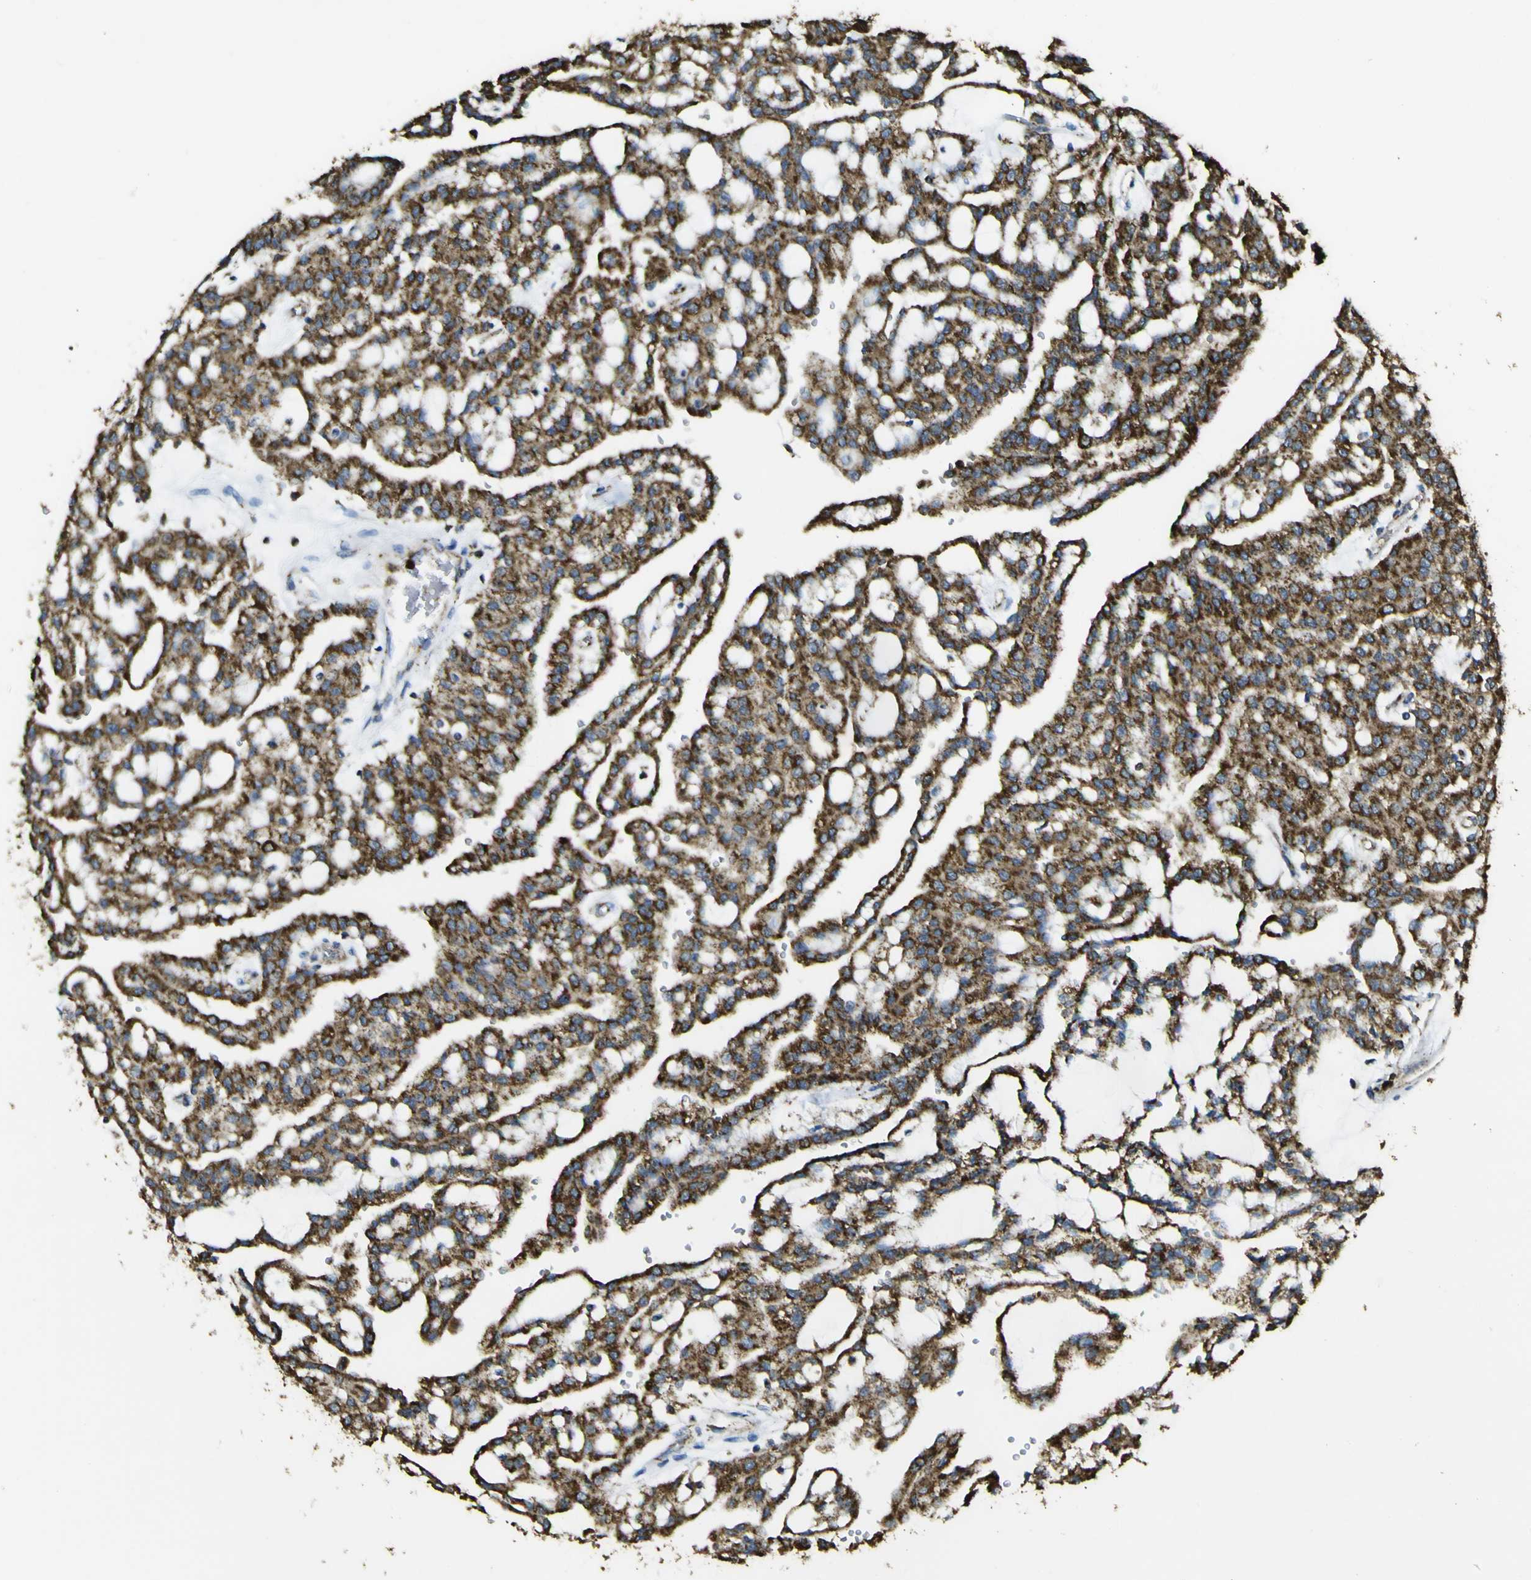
{"staining": {"intensity": "strong", "quantity": ">75%", "location": "cytoplasmic/membranous"}, "tissue": "renal cancer", "cell_type": "Tumor cells", "image_type": "cancer", "snomed": [{"axis": "morphology", "description": "Adenocarcinoma, NOS"}, {"axis": "topography", "description": "Kidney"}], "caption": "DAB immunohistochemical staining of renal cancer (adenocarcinoma) displays strong cytoplasmic/membranous protein expression in about >75% of tumor cells. The protein is shown in brown color, while the nuclei are stained blue.", "gene": "ACSL3", "patient": {"sex": "male", "age": 63}}